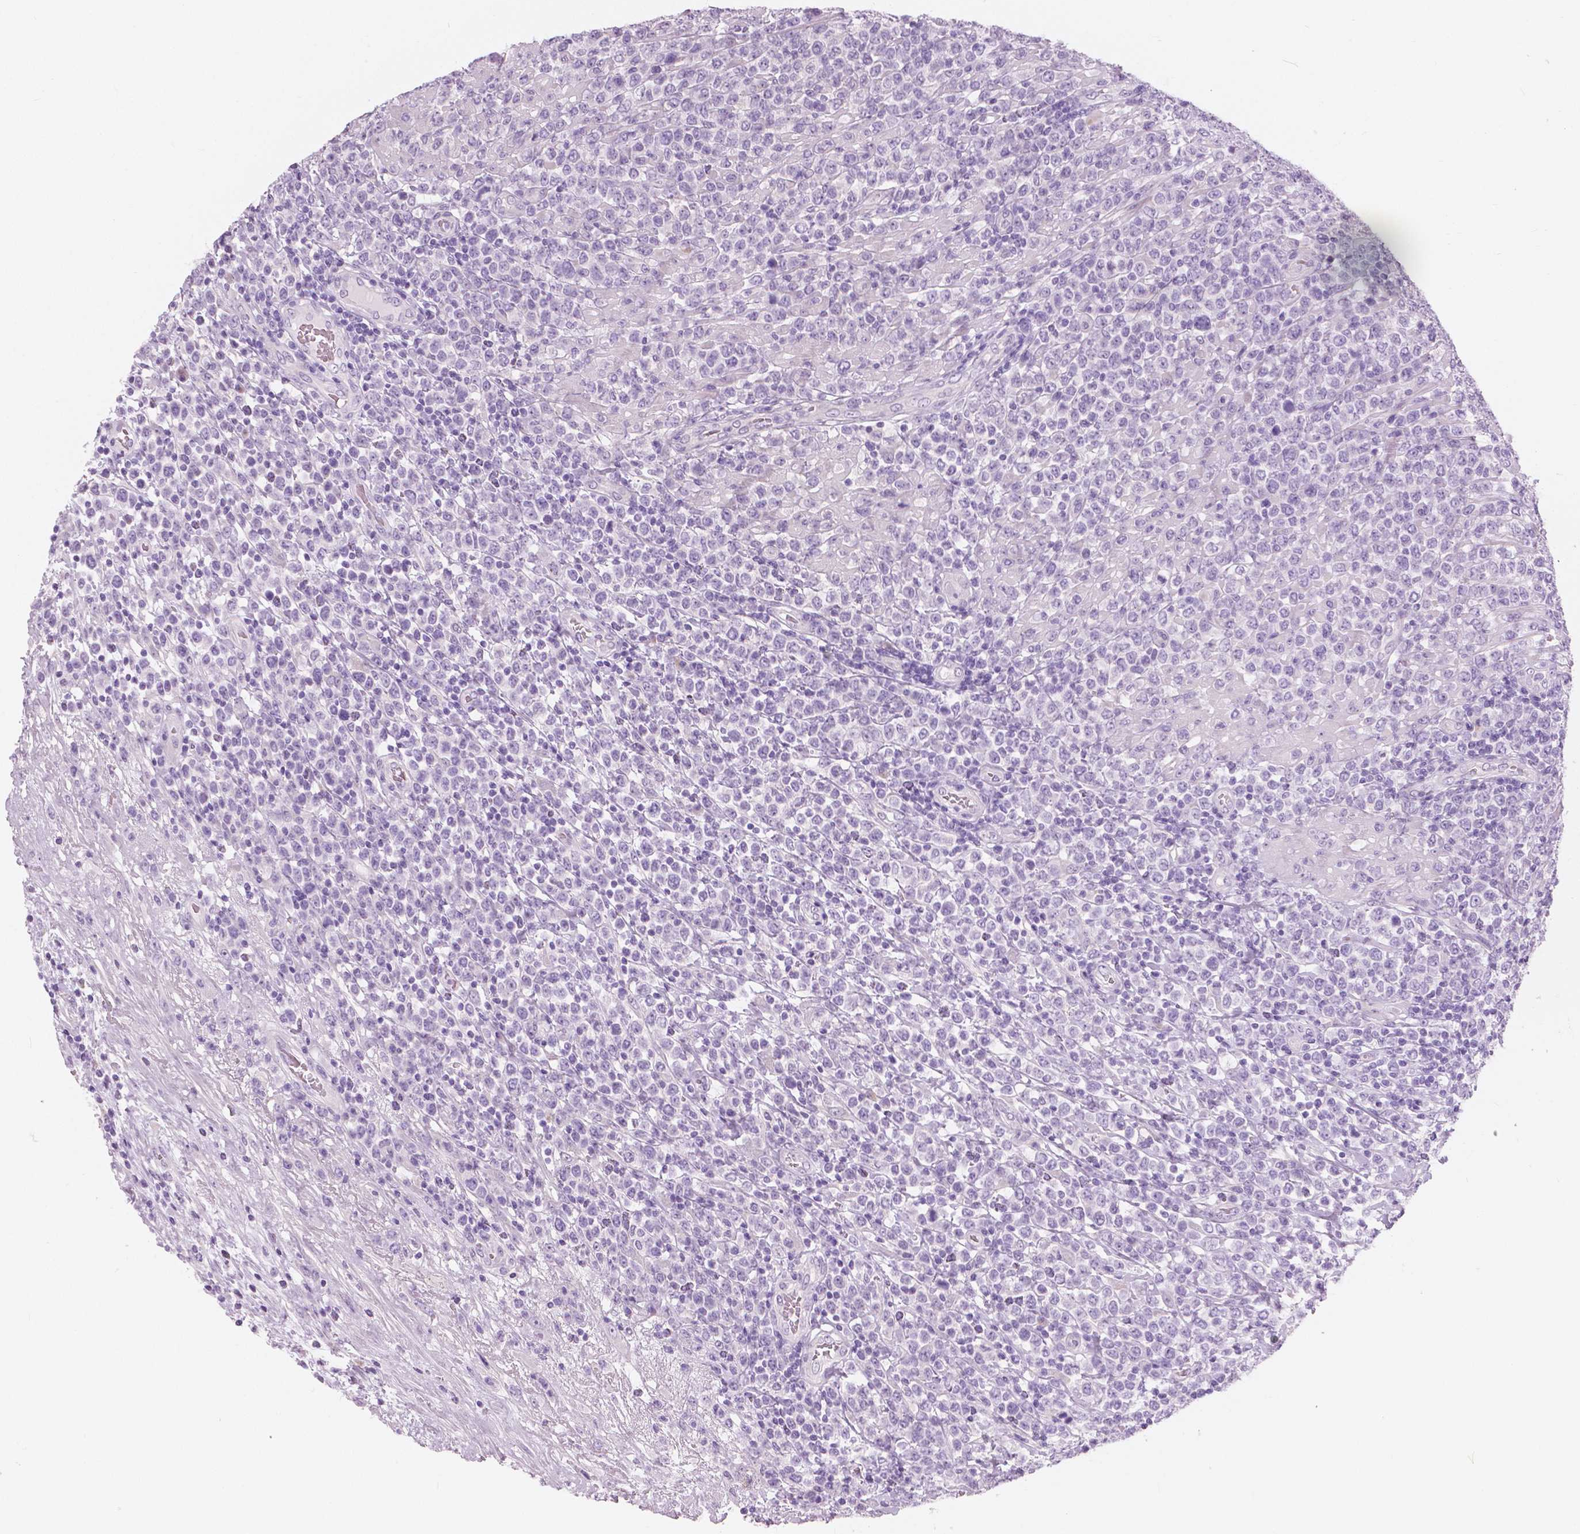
{"staining": {"intensity": "negative", "quantity": "none", "location": "none"}, "tissue": "lymphoma", "cell_type": "Tumor cells", "image_type": "cancer", "snomed": [{"axis": "morphology", "description": "Malignant lymphoma, non-Hodgkin's type, High grade"}, {"axis": "topography", "description": "Soft tissue"}], "caption": "Immunohistochemistry (IHC) micrograph of human lymphoma stained for a protein (brown), which exhibits no expression in tumor cells.", "gene": "A4GNT", "patient": {"sex": "female", "age": 56}}